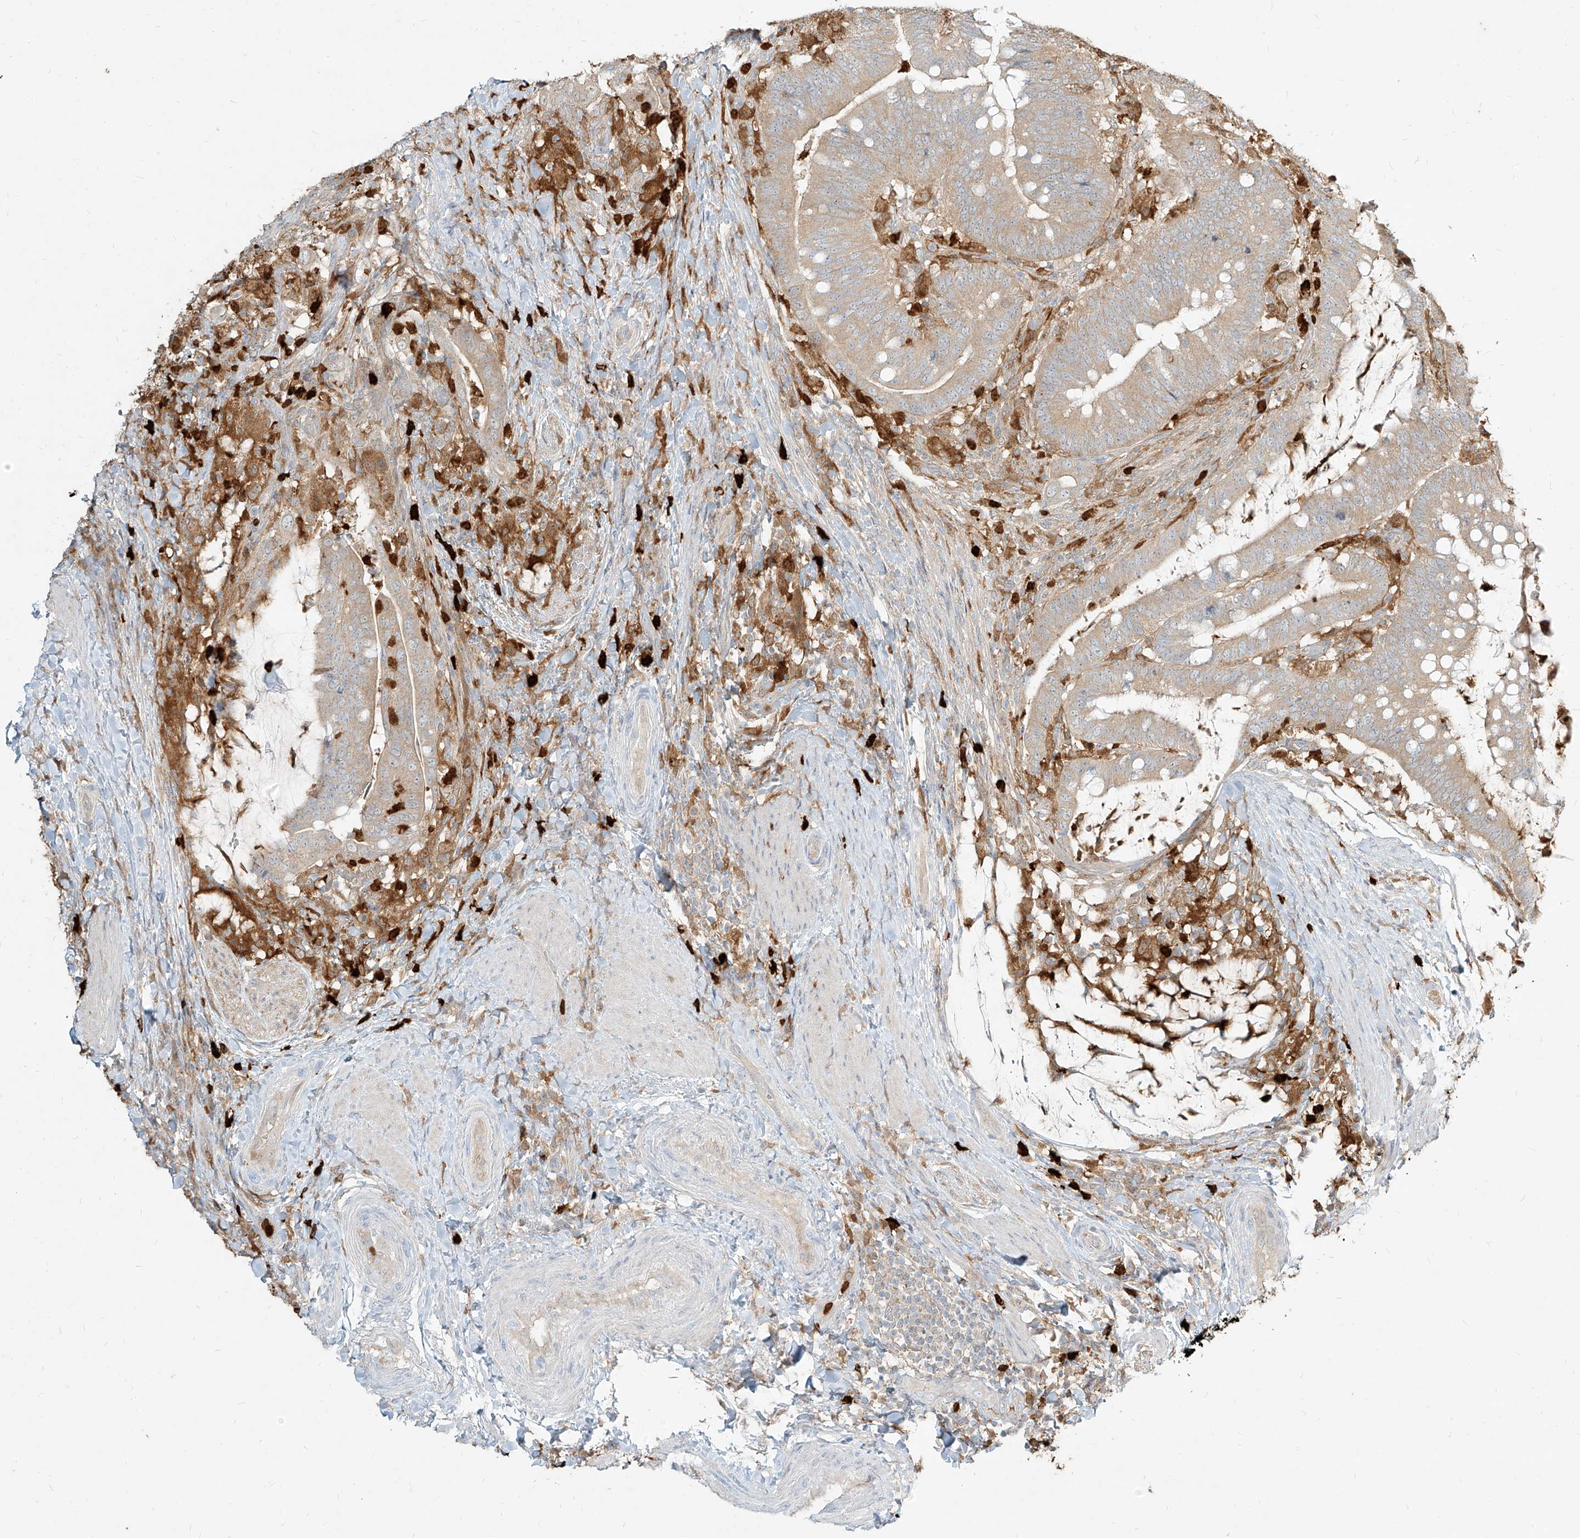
{"staining": {"intensity": "weak", "quantity": "25%-75%", "location": "cytoplasmic/membranous"}, "tissue": "colorectal cancer", "cell_type": "Tumor cells", "image_type": "cancer", "snomed": [{"axis": "morphology", "description": "Adenocarcinoma, NOS"}, {"axis": "topography", "description": "Colon"}], "caption": "Immunohistochemical staining of colorectal cancer (adenocarcinoma) shows low levels of weak cytoplasmic/membranous expression in about 25%-75% of tumor cells.", "gene": "PGD", "patient": {"sex": "female", "age": 66}}